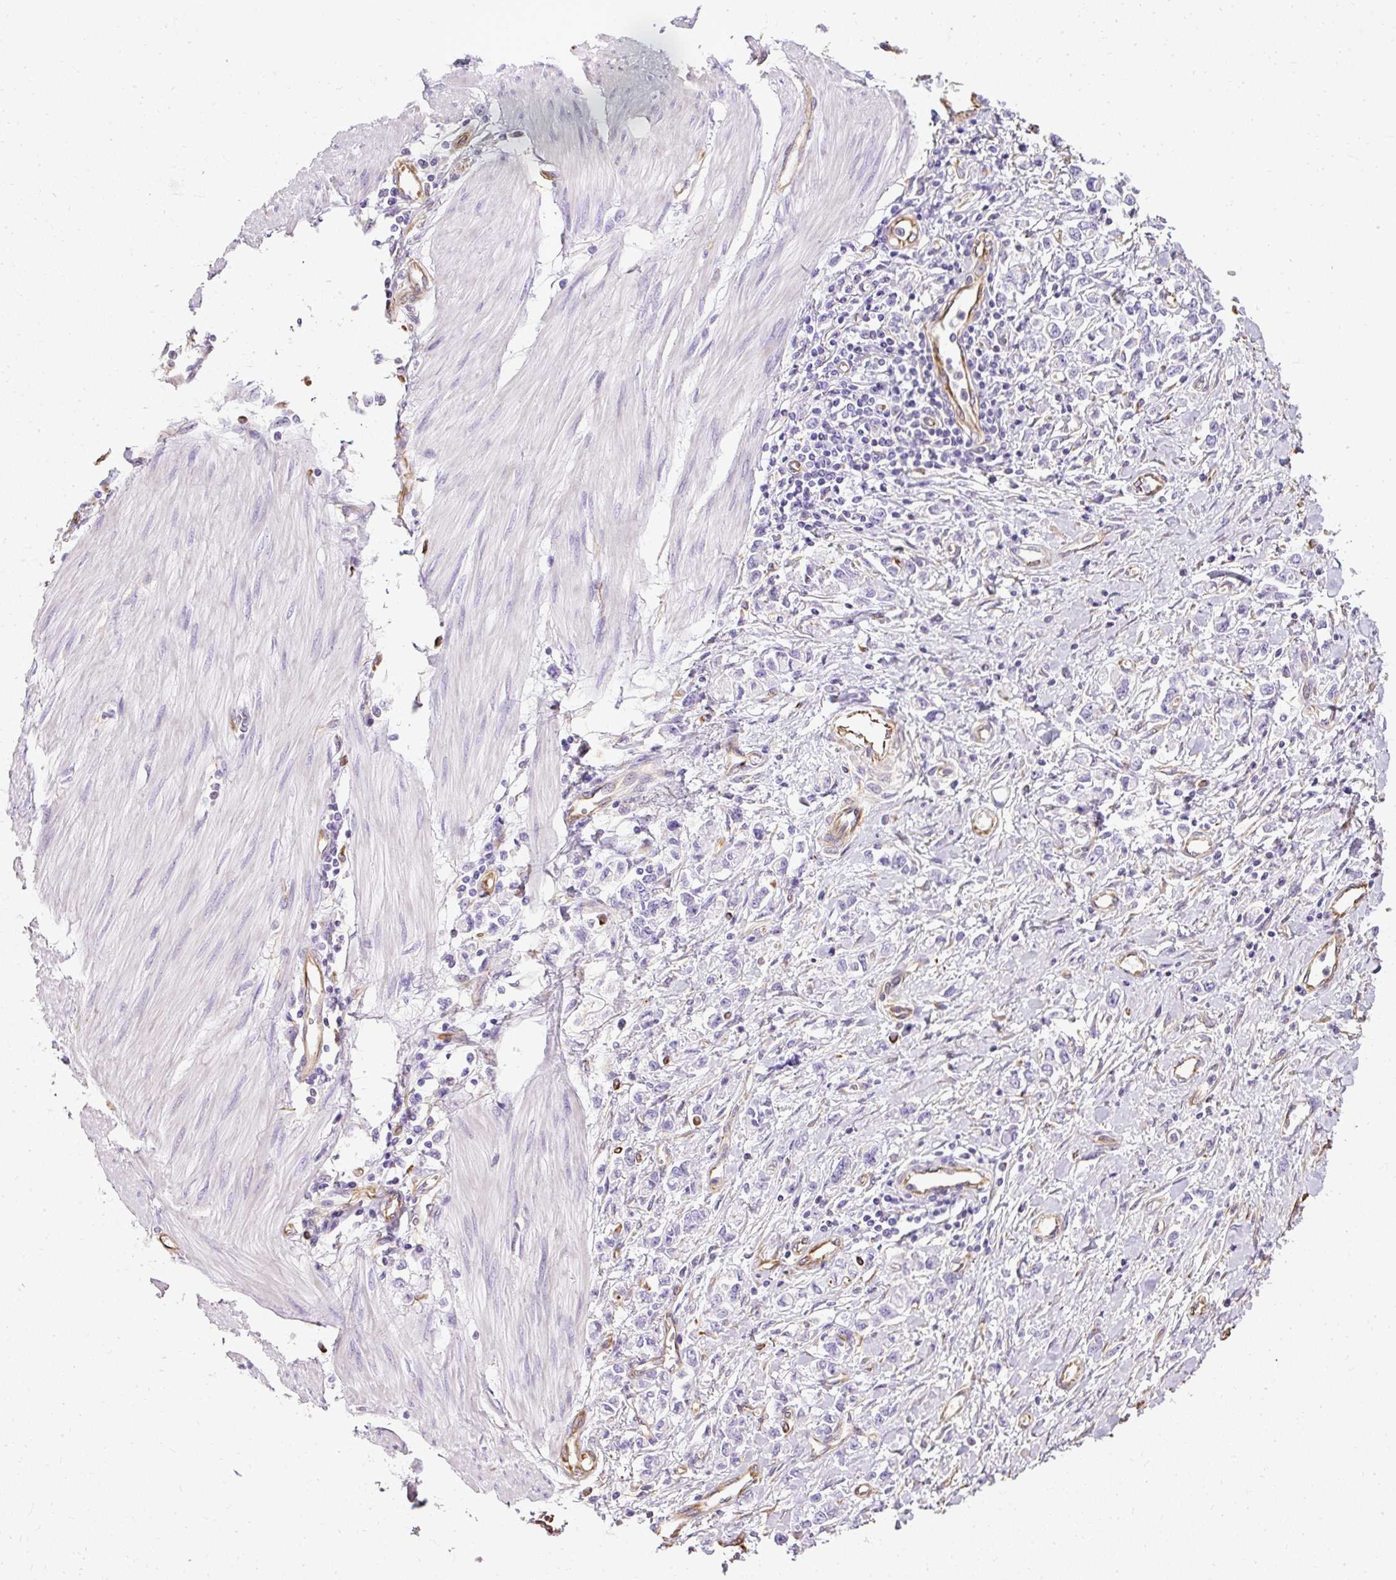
{"staining": {"intensity": "negative", "quantity": "none", "location": "none"}, "tissue": "stomach cancer", "cell_type": "Tumor cells", "image_type": "cancer", "snomed": [{"axis": "morphology", "description": "Adenocarcinoma, NOS"}, {"axis": "topography", "description": "Stomach"}], "caption": "Immunohistochemistry (IHC) image of human adenocarcinoma (stomach) stained for a protein (brown), which demonstrates no positivity in tumor cells.", "gene": "PLS1", "patient": {"sex": "female", "age": 76}}